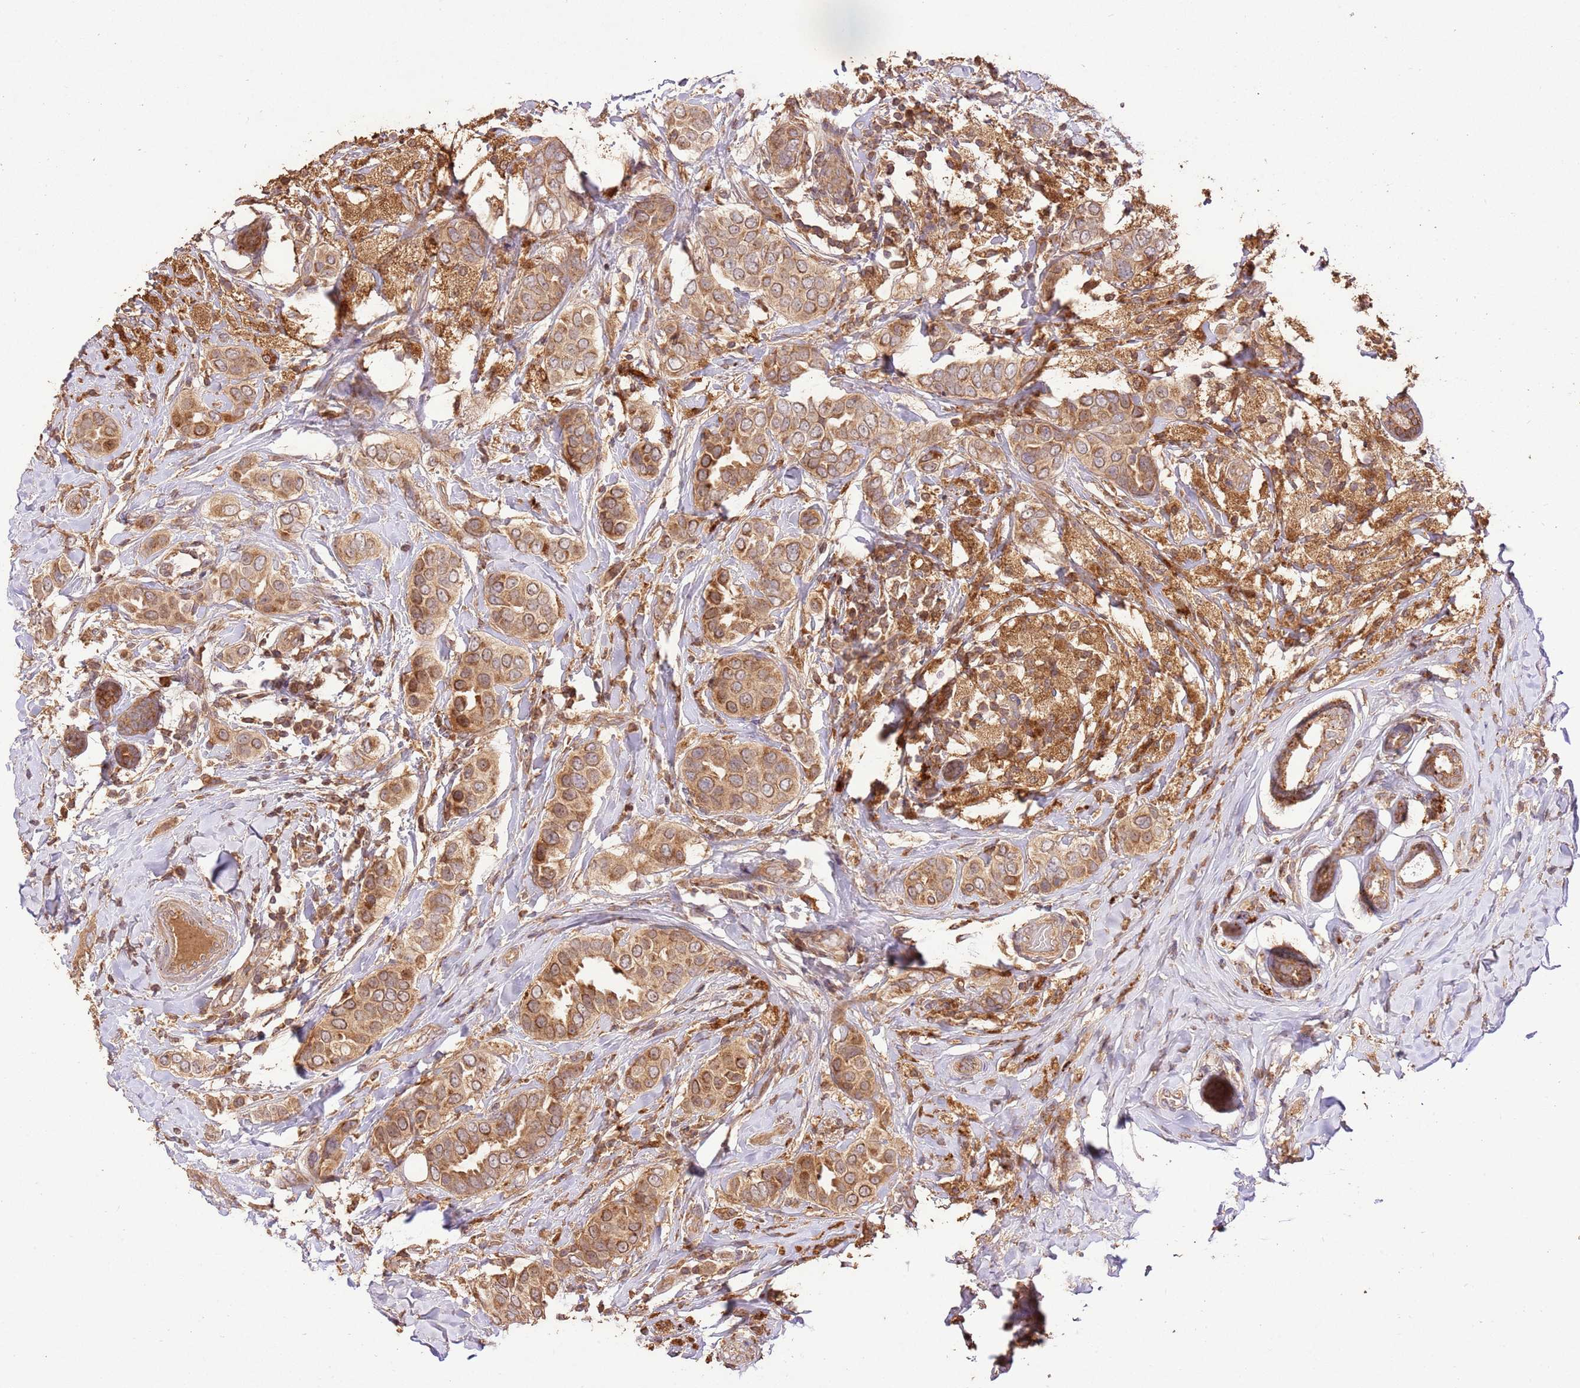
{"staining": {"intensity": "moderate", "quantity": ">75%", "location": "cytoplasmic/membranous"}, "tissue": "breast cancer", "cell_type": "Tumor cells", "image_type": "cancer", "snomed": [{"axis": "morphology", "description": "Lobular carcinoma"}, {"axis": "topography", "description": "Breast"}], "caption": "This is an image of immunohistochemistry staining of breast cancer, which shows moderate expression in the cytoplasmic/membranous of tumor cells.", "gene": "LRRC28", "patient": {"sex": "female", "age": 51}}